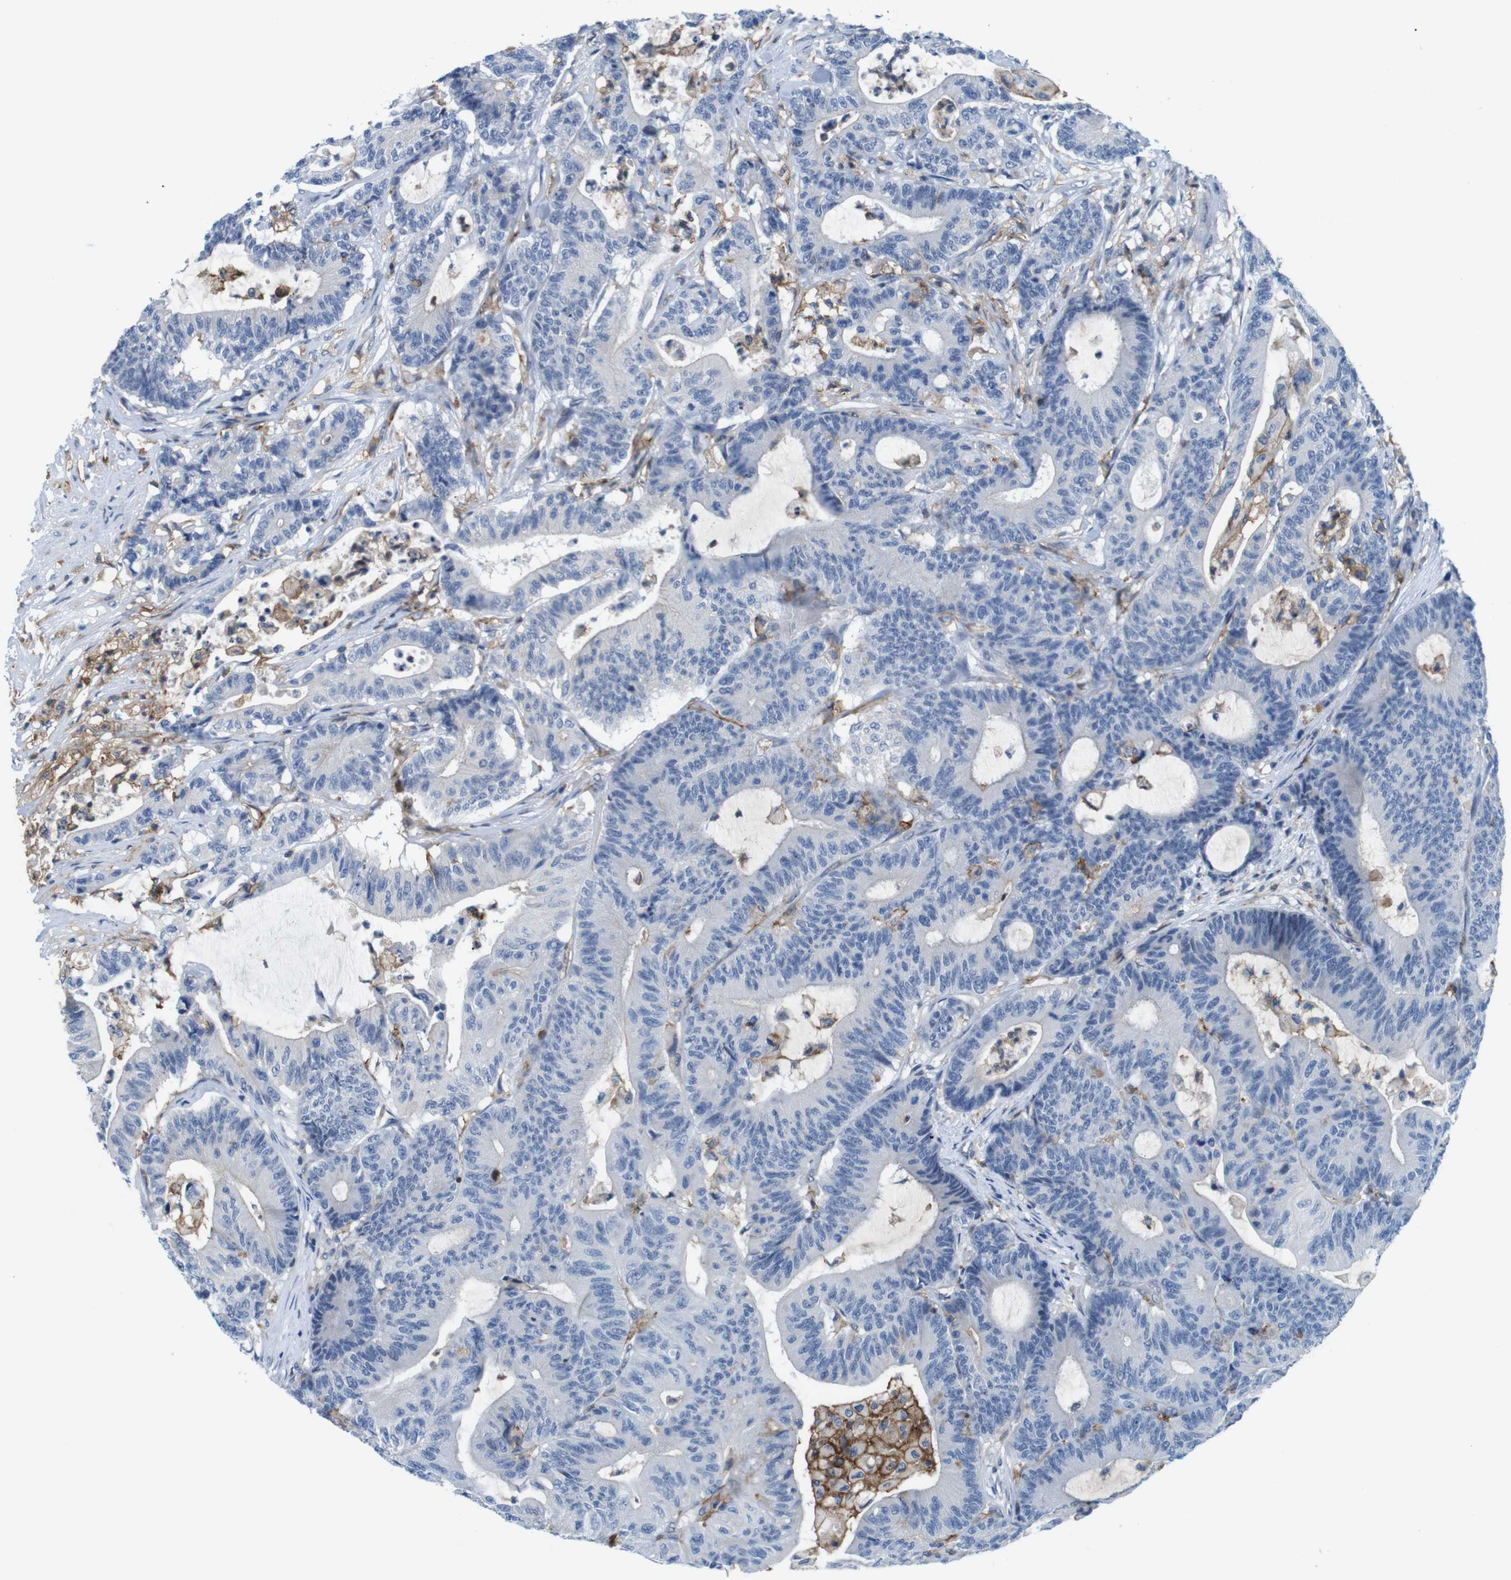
{"staining": {"intensity": "negative", "quantity": "none", "location": "none"}, "tissue": "colorectal cancer", "cell_type": "Tumor cells", "image_type": "cancer", "snomed": [{"axis": "morphology", "description": "Adenocarcinoma, NOS"}, {"axis": "topography", "description": "Colon"}], "caption": "Immunohistochemistry (IHC) histopathology image of colorectal cancer (adenocarcinoma) stained for a protein (brown), which shows no expression in tumor cells.", "gene": "CD300C", "patient": {"sex": "female", "age": 84}}